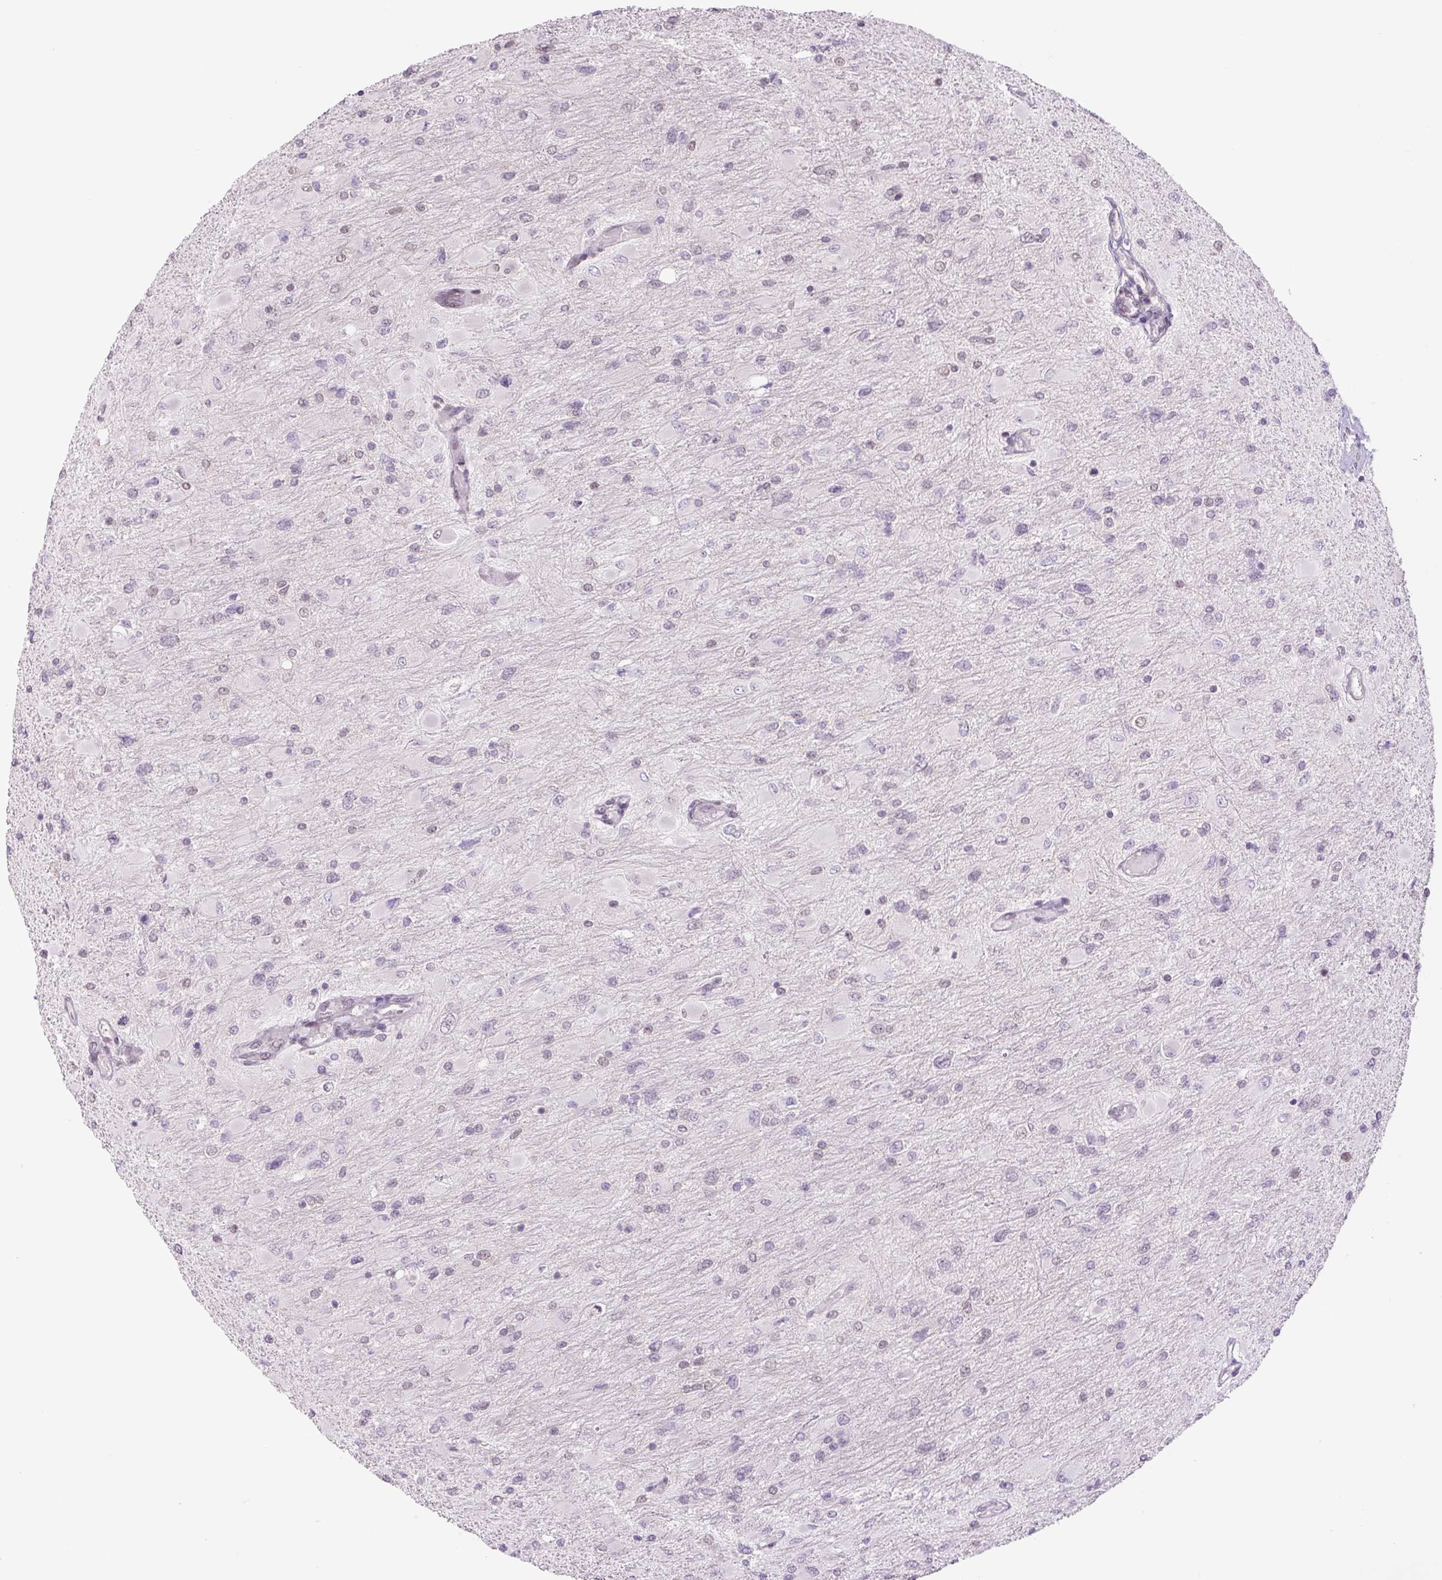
{"staining": {"intensity": "moderate", "quantity": "25%-75%", "location": "nuclear"}, "tissue": "glioma", "cell_type": "Tumor cells", "image_type": "cancer", "snomed": [{"axis": "morphology", "description": "Glioma, malignant, High grade"}, {"axis": "topography", "description": "Cerebral cortex"}], "caption": "A medium amount of moderate nuclear positivity is seen in about 25%-75% of tumor cells in glioma tissue.", "gene": "TCFL5", "patient": {"sex": "female", "age": 36}}